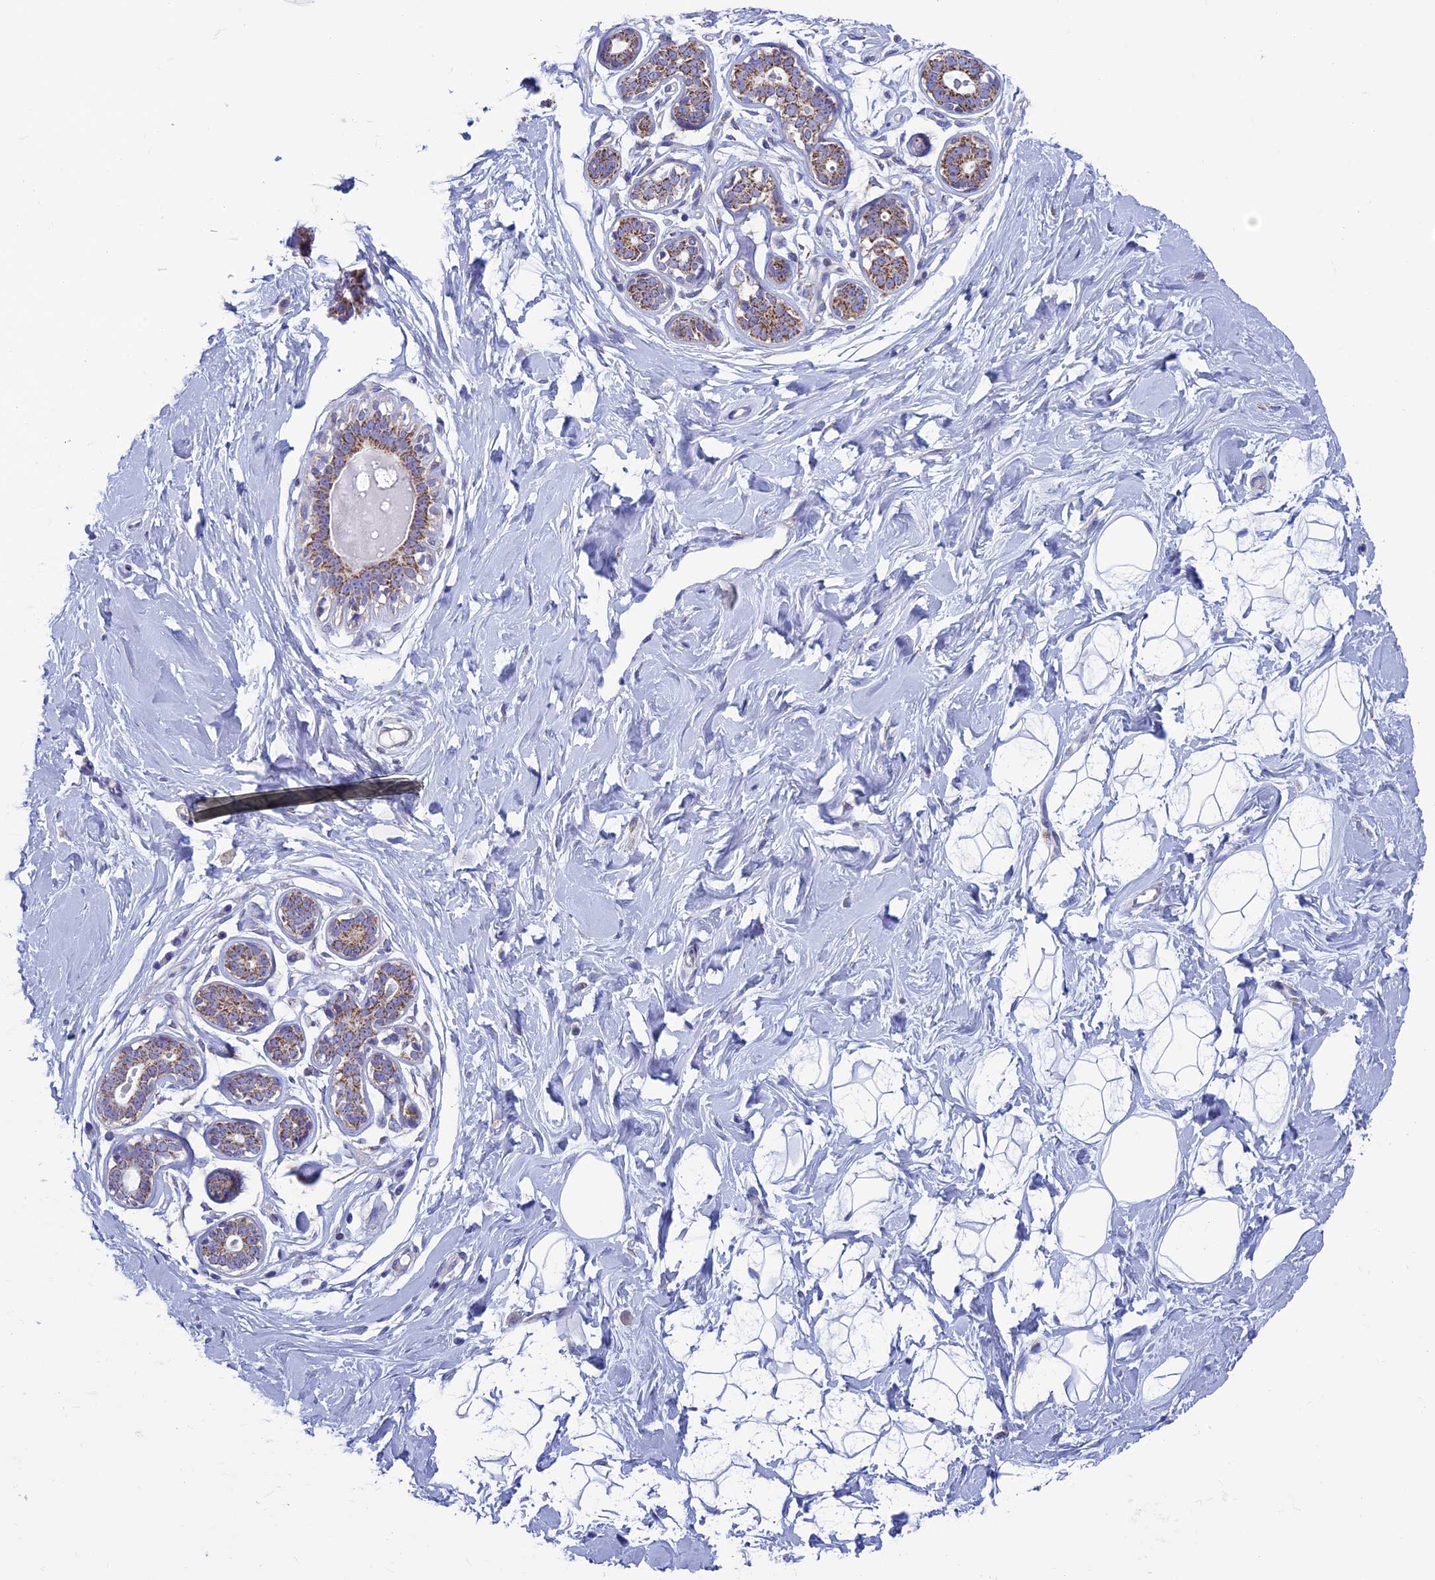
{"staining": {"intensity": "negative", "quantity": "none", "location": "none"}, "tissue": "breast", "cell_type": "Adipocytes", "image_type": "normal", "snomed": [{"axis": "morphology", "description": "Normal tissue, NOS"}, {"axis": "morphology", "description": "Adenoma, NOS"}, {"axis": "topography", "description": "Breast"}], "caption": "High magnification brightfield microscopy of normal breast stained with DAB (brown) and counterstained with hematoxylin (blue): adipocytes show no significant staining.", "gene": "MFSD12", "patient": {"sex": "female", "age": 23}}